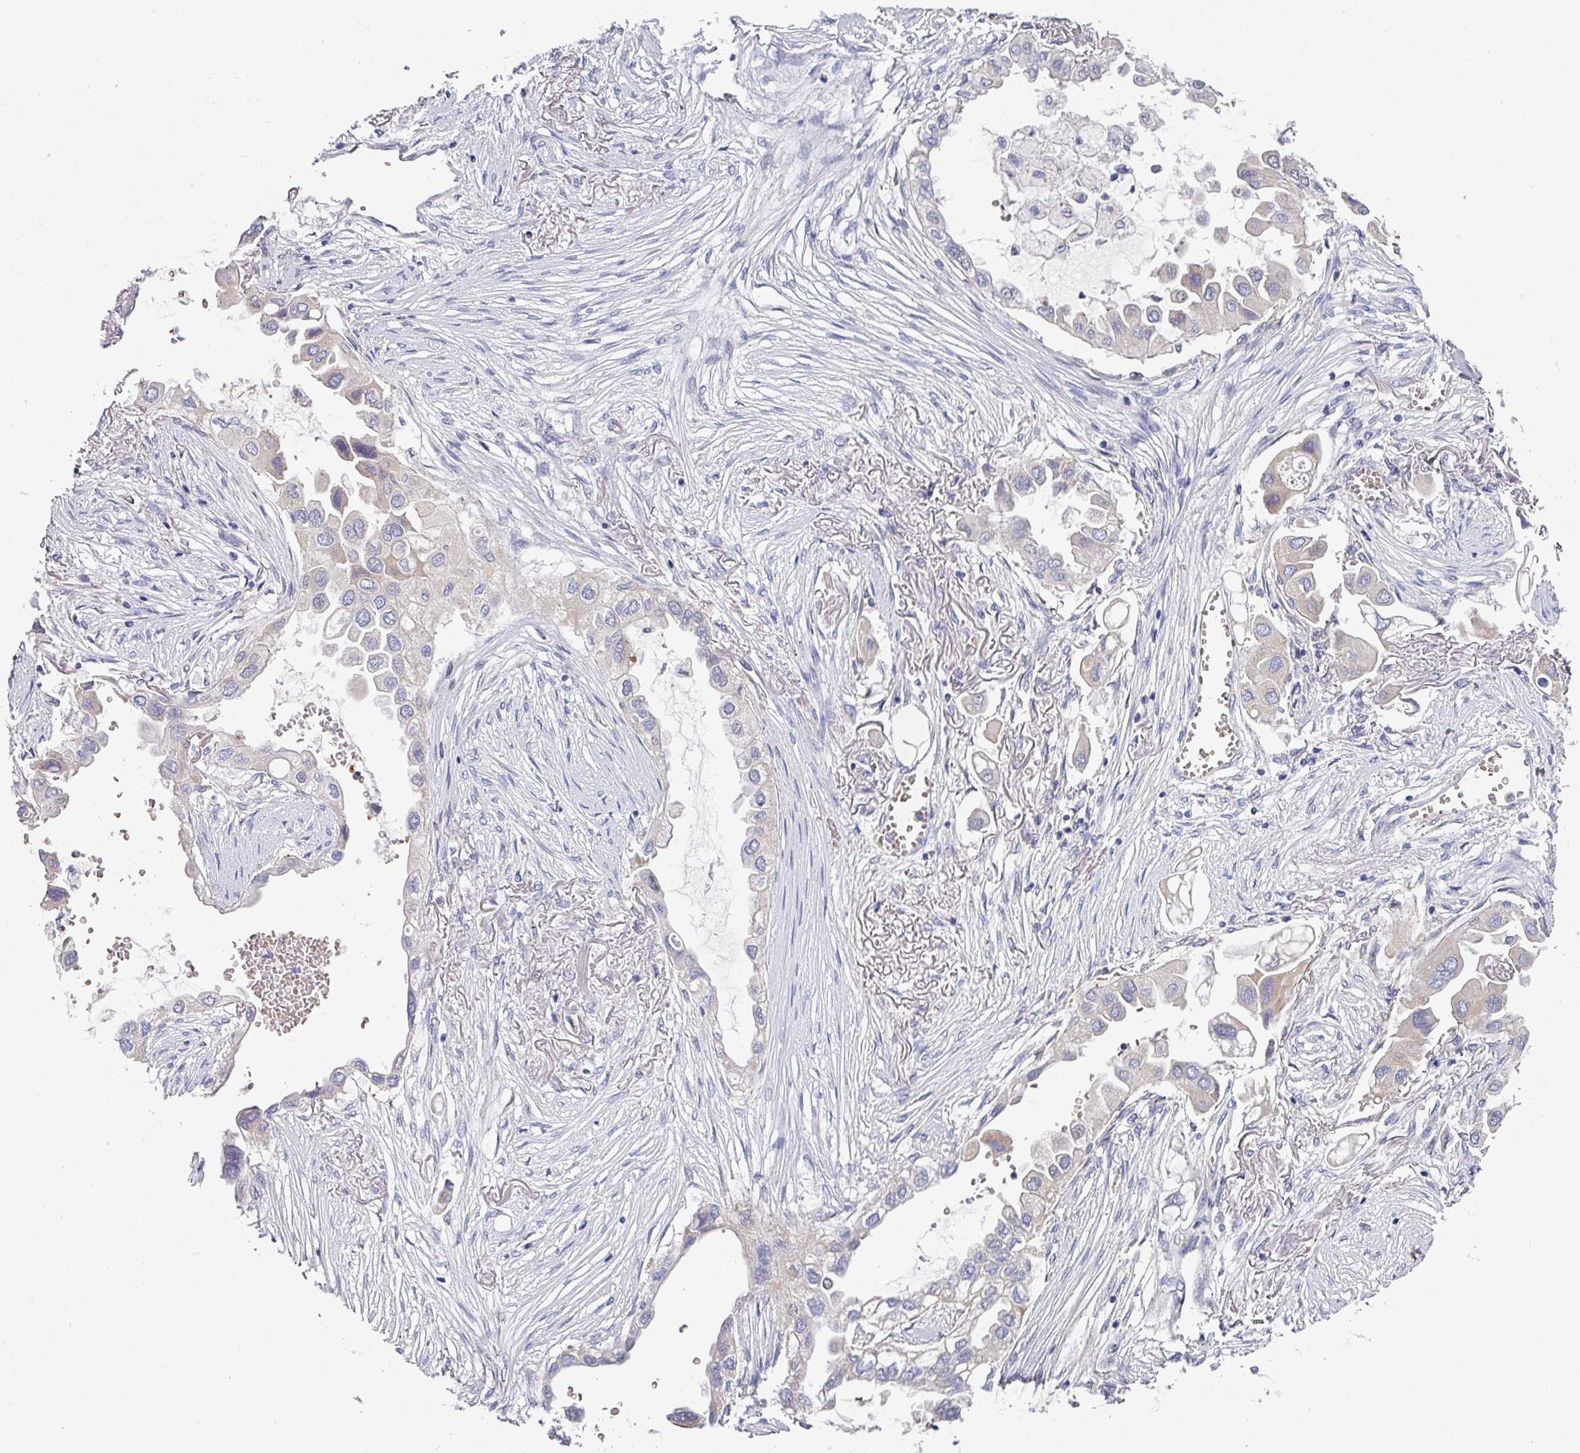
{"staining": {"intensity": "negative", "quantity": "none", "location": "none"}, "tissue": "lung cancer", "cell_type": "Tumor cells", "image_type": "cancer", "snomed": [{"axis": "morphology", "description": "Adenocarcinoma, NOS"}, {"axis": "topography", "description": "Lung"}], "caption": "Tumor cells are negative for protein expression in human lung cancer (adenocarcinoma).", "gene": "PYROXD2", "patient": {"sex": "female", "age": 76}}